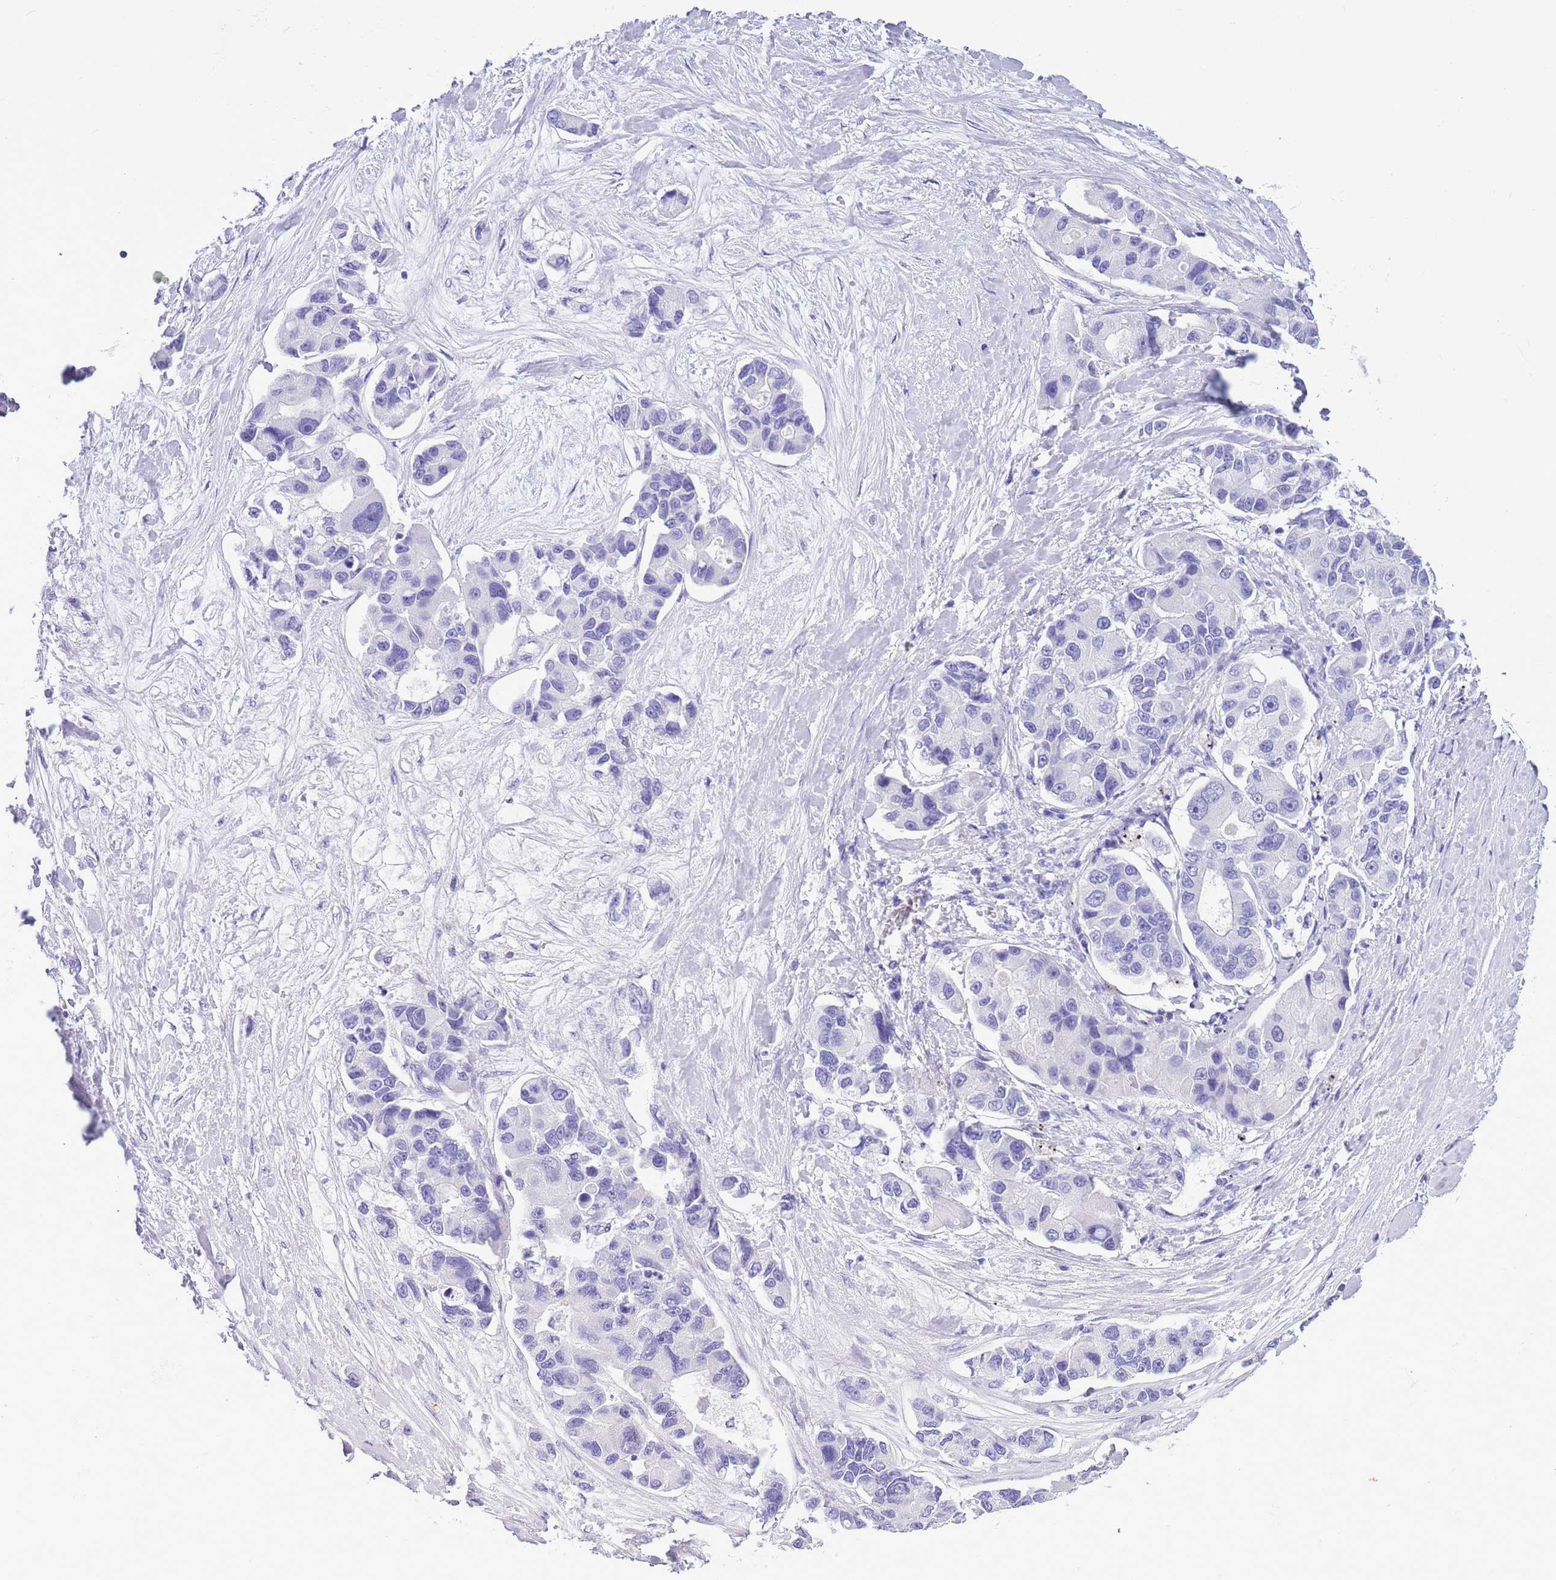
{"staining": {"intensity": "negative", "quantity": "none", "location": "none"}, "tissue": "lung cancer", "cell_type": "Tumor cells", "image_type": "cancer", "snomed": [{"axis": "morphology", "description": "Adenocarcinoma, NOS"}, {"axis": "topography", "description": "Lung"}], "caption": "An image of human lung cancer is negative for staining in tumor cells. The staining is performed using DAB (3,3'-diaminobenzidine) brown chromogen with nuclei counter-stained in using hematoxylin.", "gene": "TBC1D10B", "patient": {"sex": "female", "age": 54}}